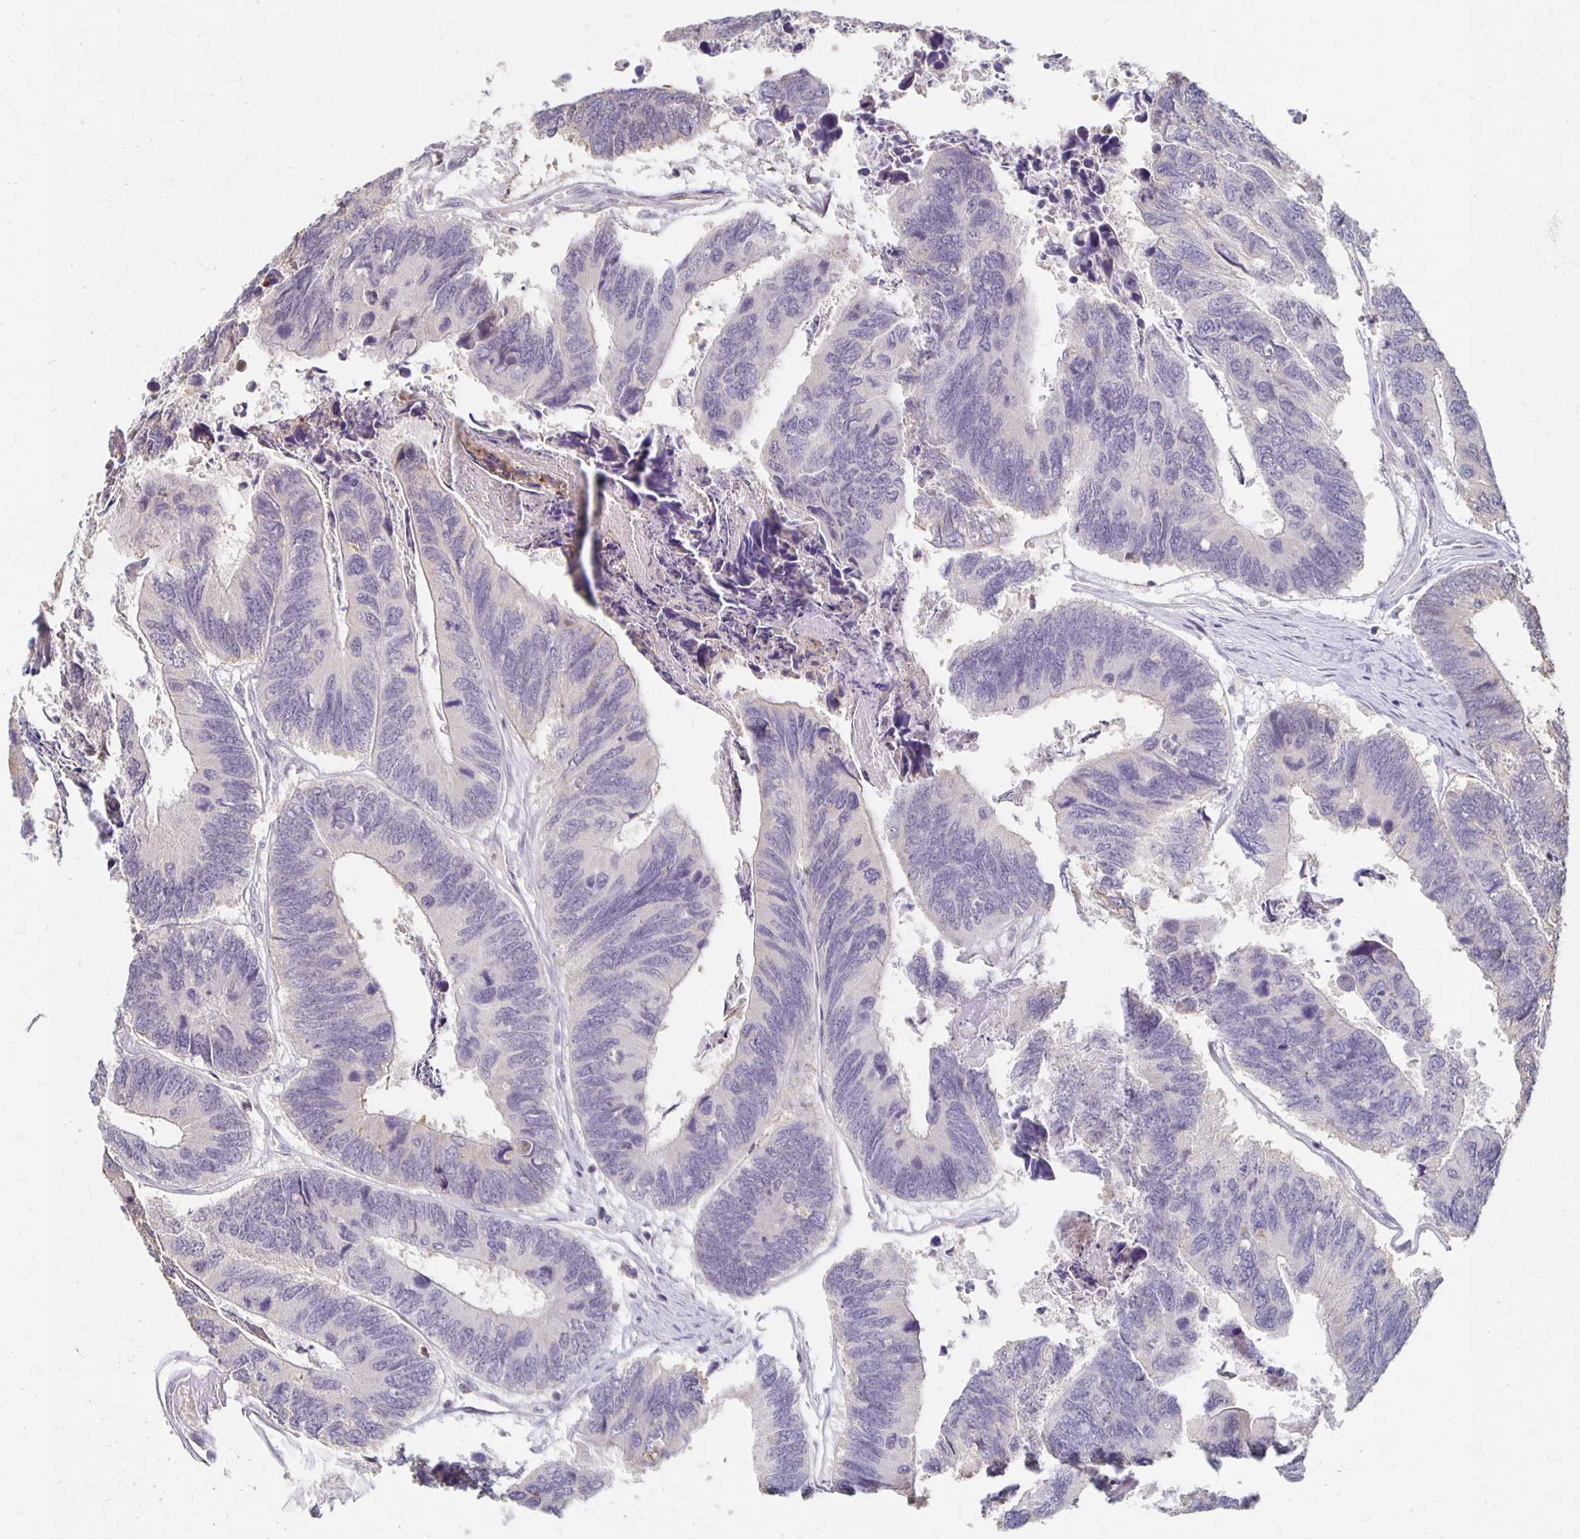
{"staining": {"intensity": "negative", "quantity": "none", "location": "none"}, "tissue": "colorectal cancer", "cell_type": "Tumor cells", "image_type": "cancer", "snomed": [{"axis": "morphology", "description": "Adenocarcinoma, NOS"}, {"axis": "topography", "description": "Colon"}], "caption": "This photomicrograph is of colorectal adenocarcinoma stained with immunohistochemistry (IHC) to label a protein in brown with the nuclei are counter-stained blue. There is no positivity in tumor cells. (DAB (3,3'-diaminobenzidine) IHC, high magnification).", "gene": "ZNF692", "patient": {"sex": "female", "age": 67}}